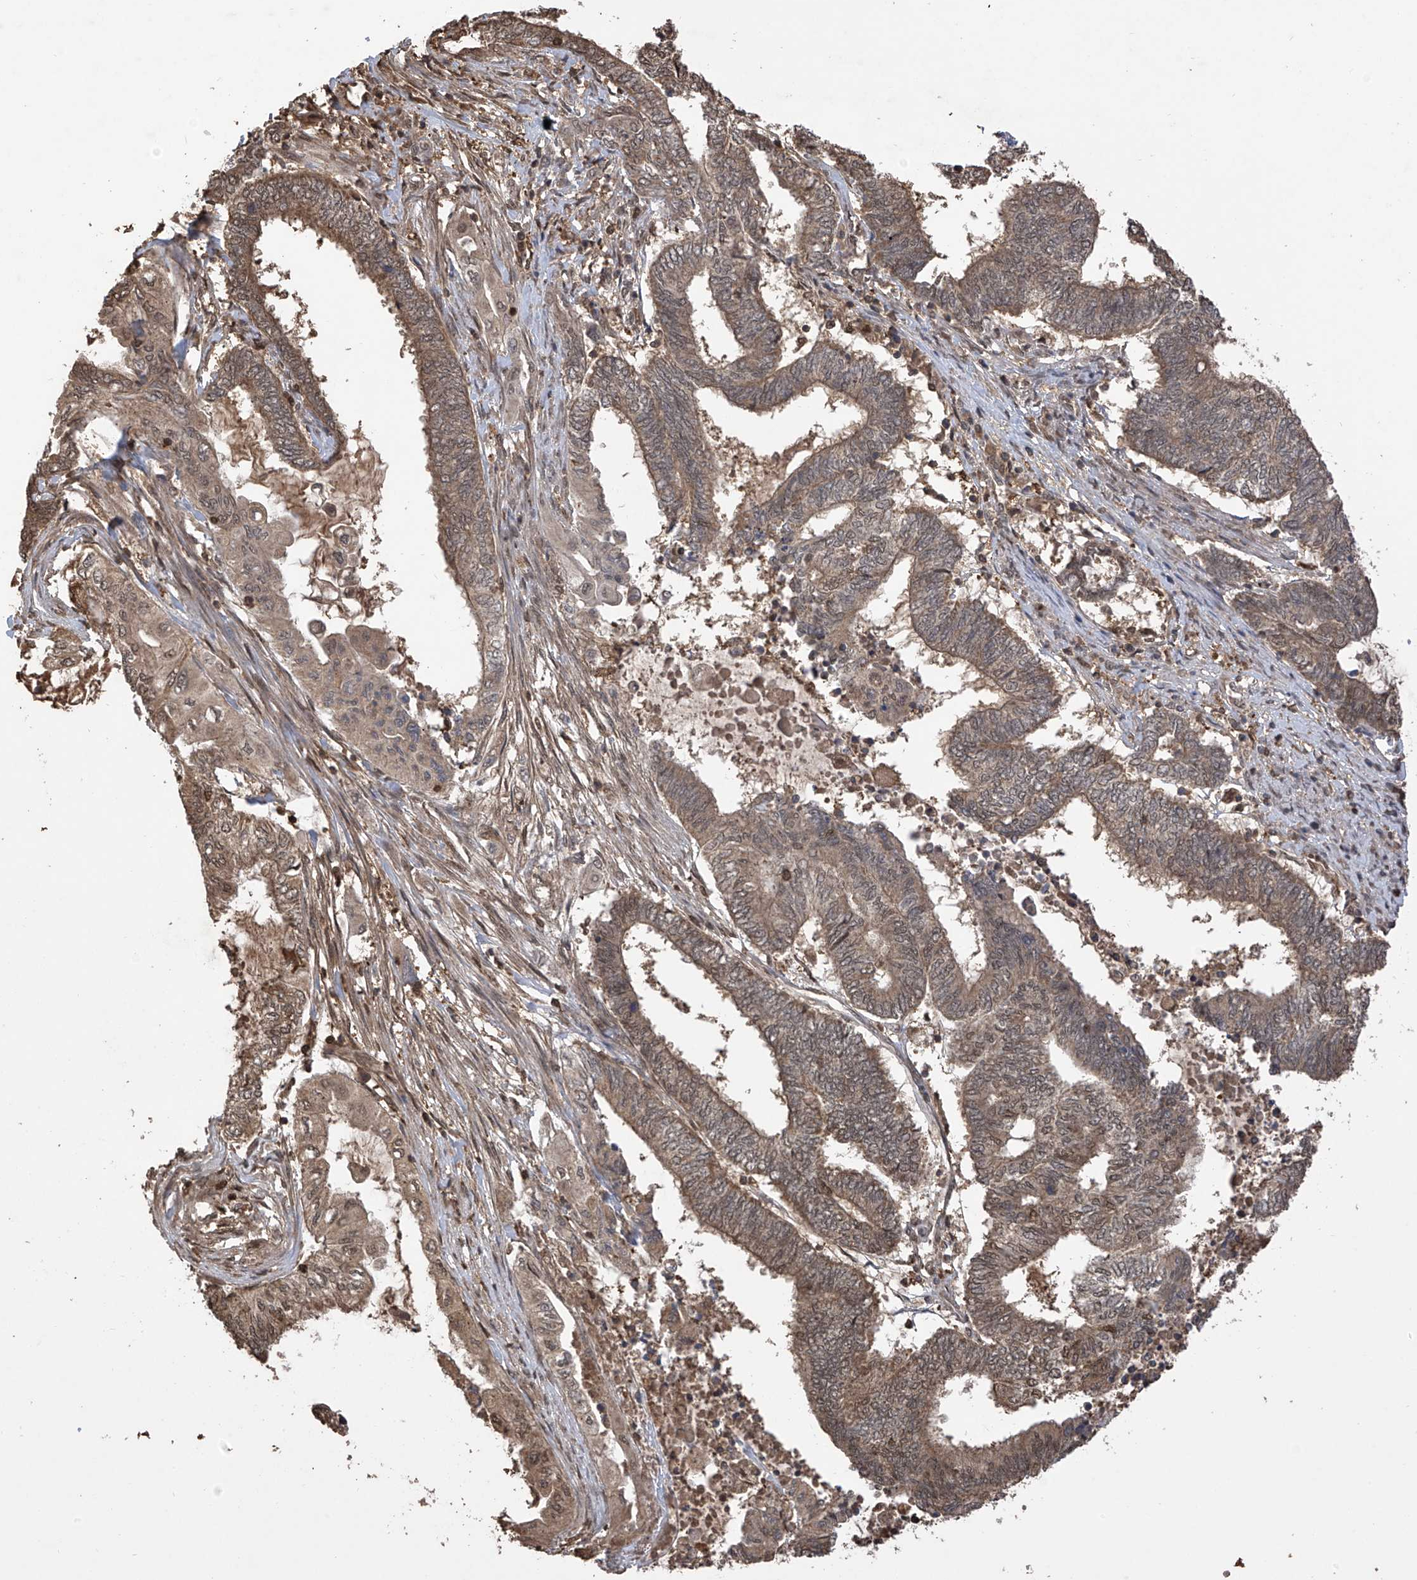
{"staining": {"intensity": "weak", "quantity": ">75%", "location": "cytoplasmic/membranous,nuclear"}, "tissue": "endometrial cancer", "cell_type": "Tumor cells", "image_type": "cancer", "snomed": [{"axis": "morphology", "description": "Adenocarcinoma, NOS"}, {"axis": "topography", "description": "Uterus"}, {"axis": "topography", "description": "Endometrium"}], "caption": "High-magnification brightfield microscopy of adenocarcinoma (endometrial) stained with DAB (3,3'-diaminobenzidine) (brown) and counterstained with hematoxylin (blue). tumor cells exhibit weak cytoplasmic/membranous and nuclear expression is seen in about>75% of cells.", "gene": "PNPT1", "patient": {"sex": "female", "age": 70}}